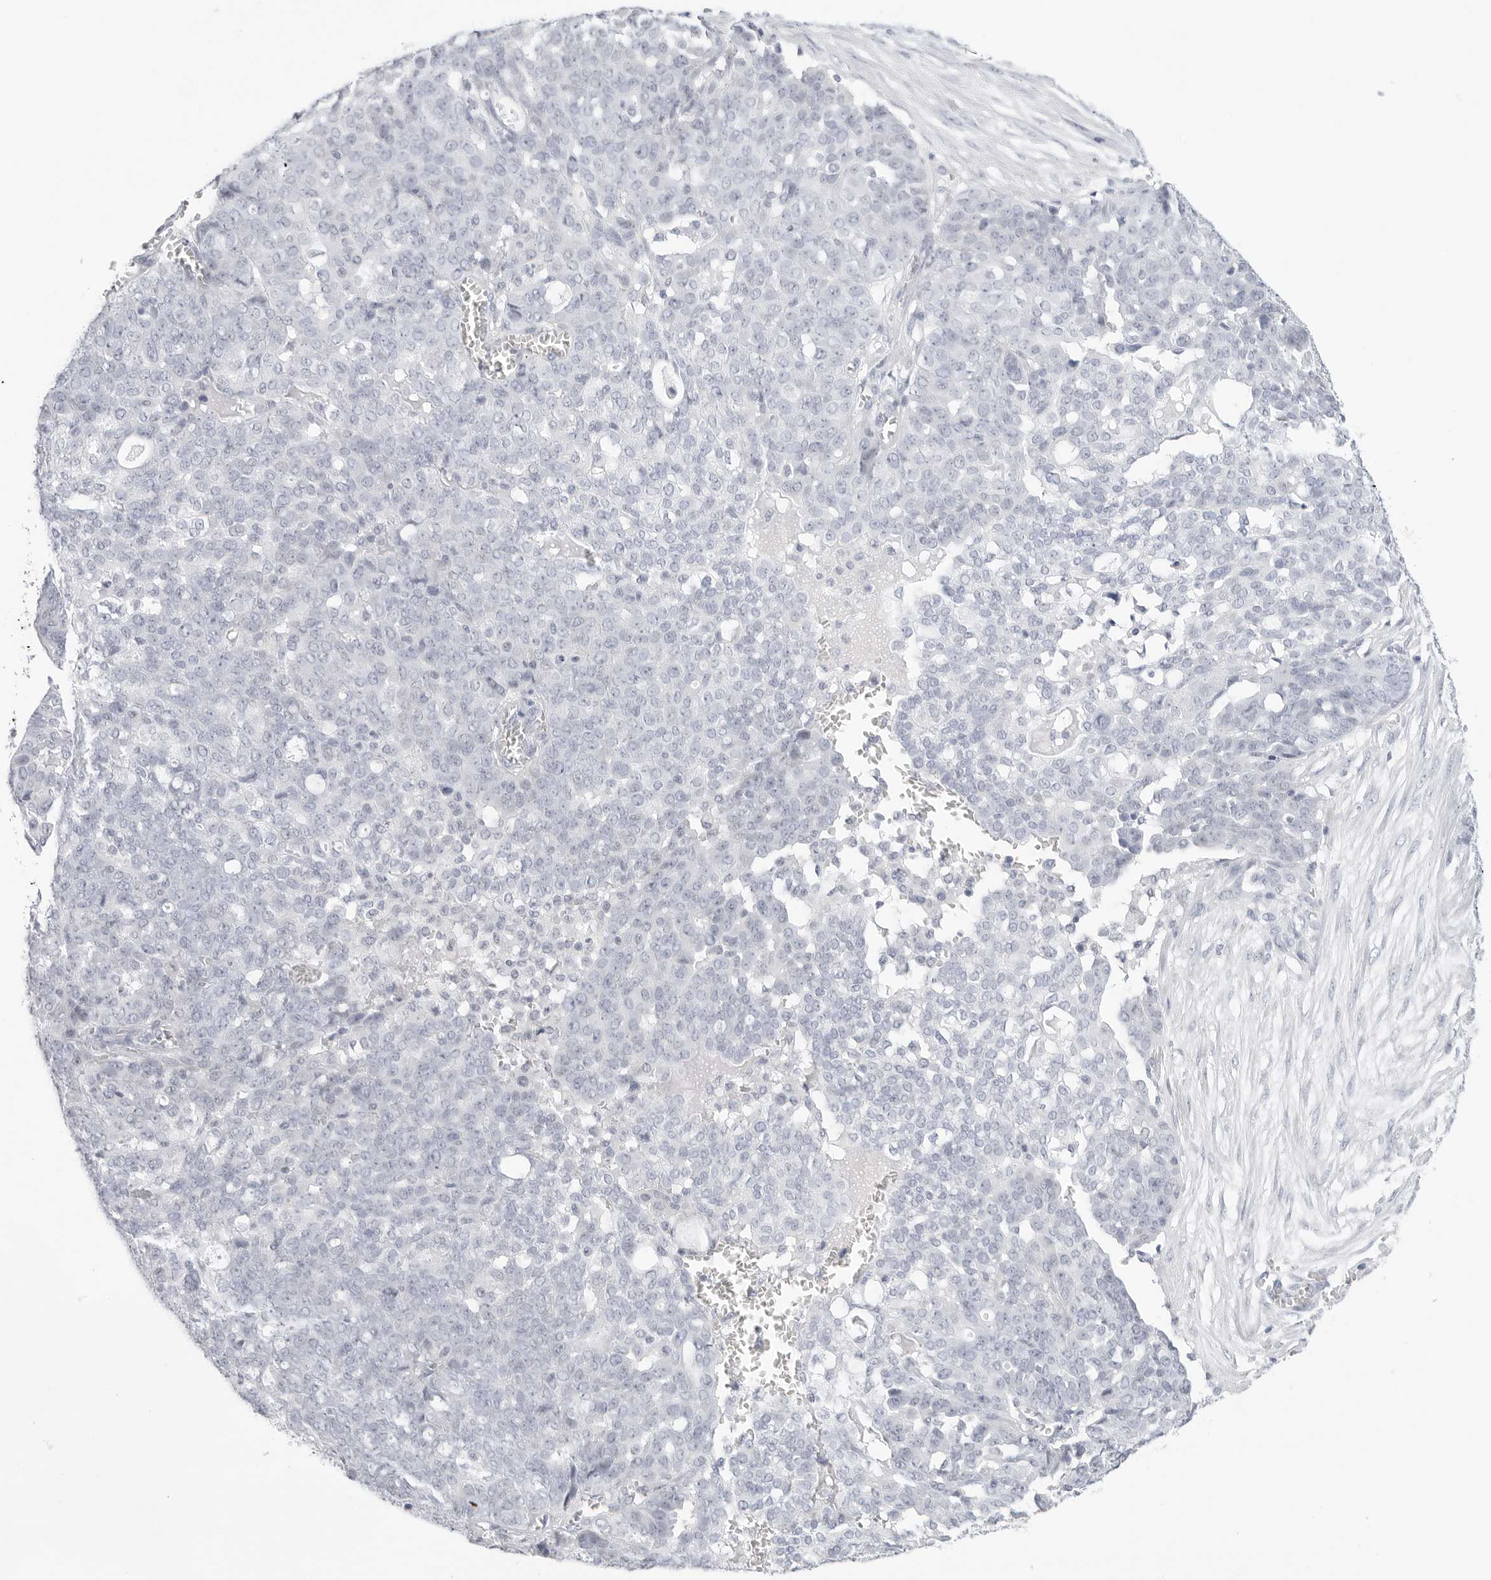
{"staining": {"intensity": "negative", "quantity": "none", "location": "none"}, "tissue": "ovarian cancer", "cell_type": "Tumor cells", "image_type": "cancer", "snomed": [{"axis": "morphology", "description": "Cystadenocarcinoma, serous, NOS"}, {"axis": "topography", "description": "Soft tissue"}, {"axis": "topography", "description": "Ovary"}], "caption": "The photomicrograph reveals no staining of tumor cells in serous cystadenocarcinoma (ovarian).", "gene": "HMGCS2", "patient": {"sex": "female", "age": 57}}